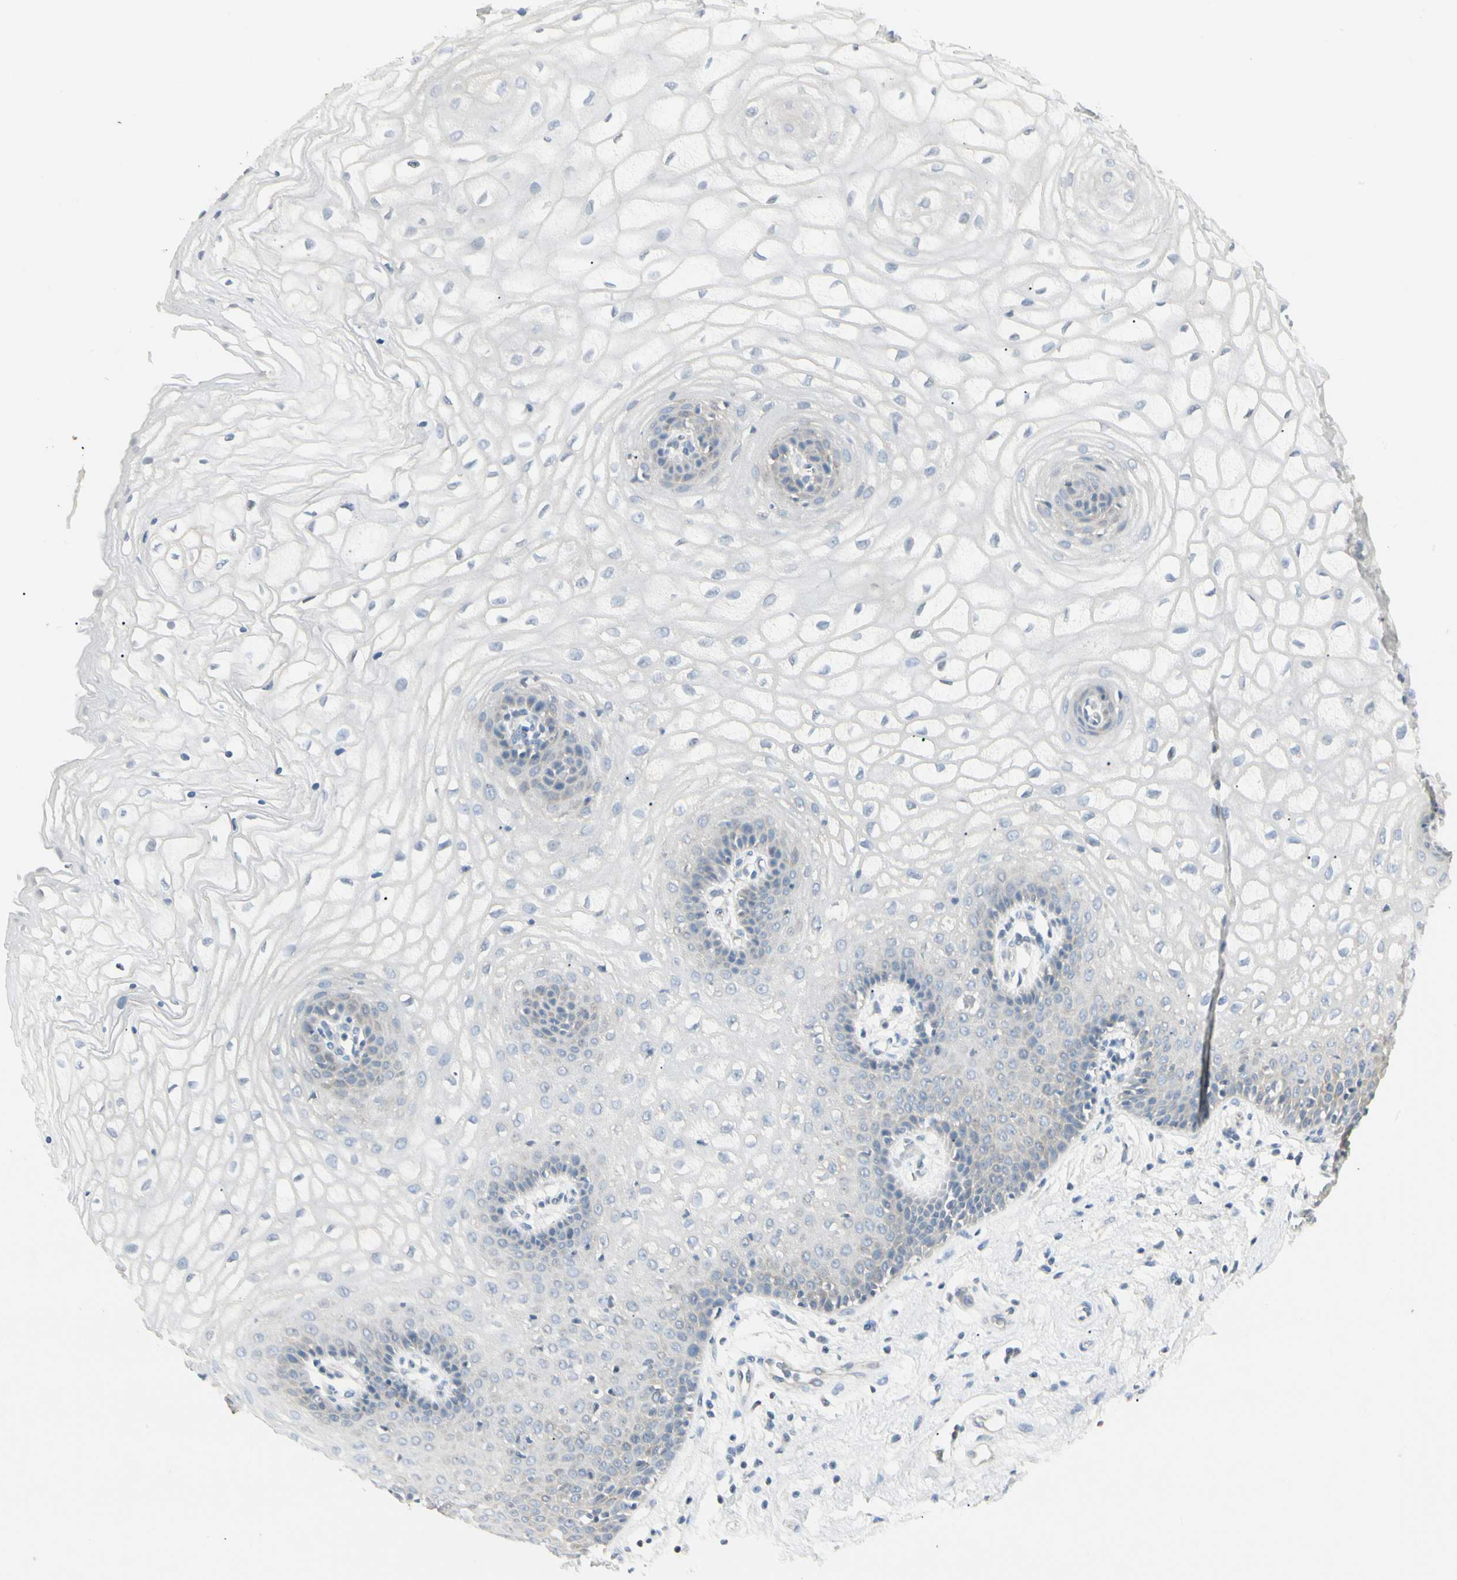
{"staining": {"intensity": "negative", "quantity": "none", "location": "none"}, "tissue": "vagina", "cell_type": "Squamous epithelial cells", "image_type": "normal", "snomed": [{"axis": "morphology", "description": "Normal tissue, NOS"}, {"axis": "topography", "description": "Vagina"}], "caption": "Immunohistochemistry of normal vagina displays no positivity in squamous epithelial cells. (DAB (3,3'-diaminobenzidine) immunohistochemistry, high magnification).", "gene": "ALDH18A1", "patient": {"sex": "female", "age": 34}}